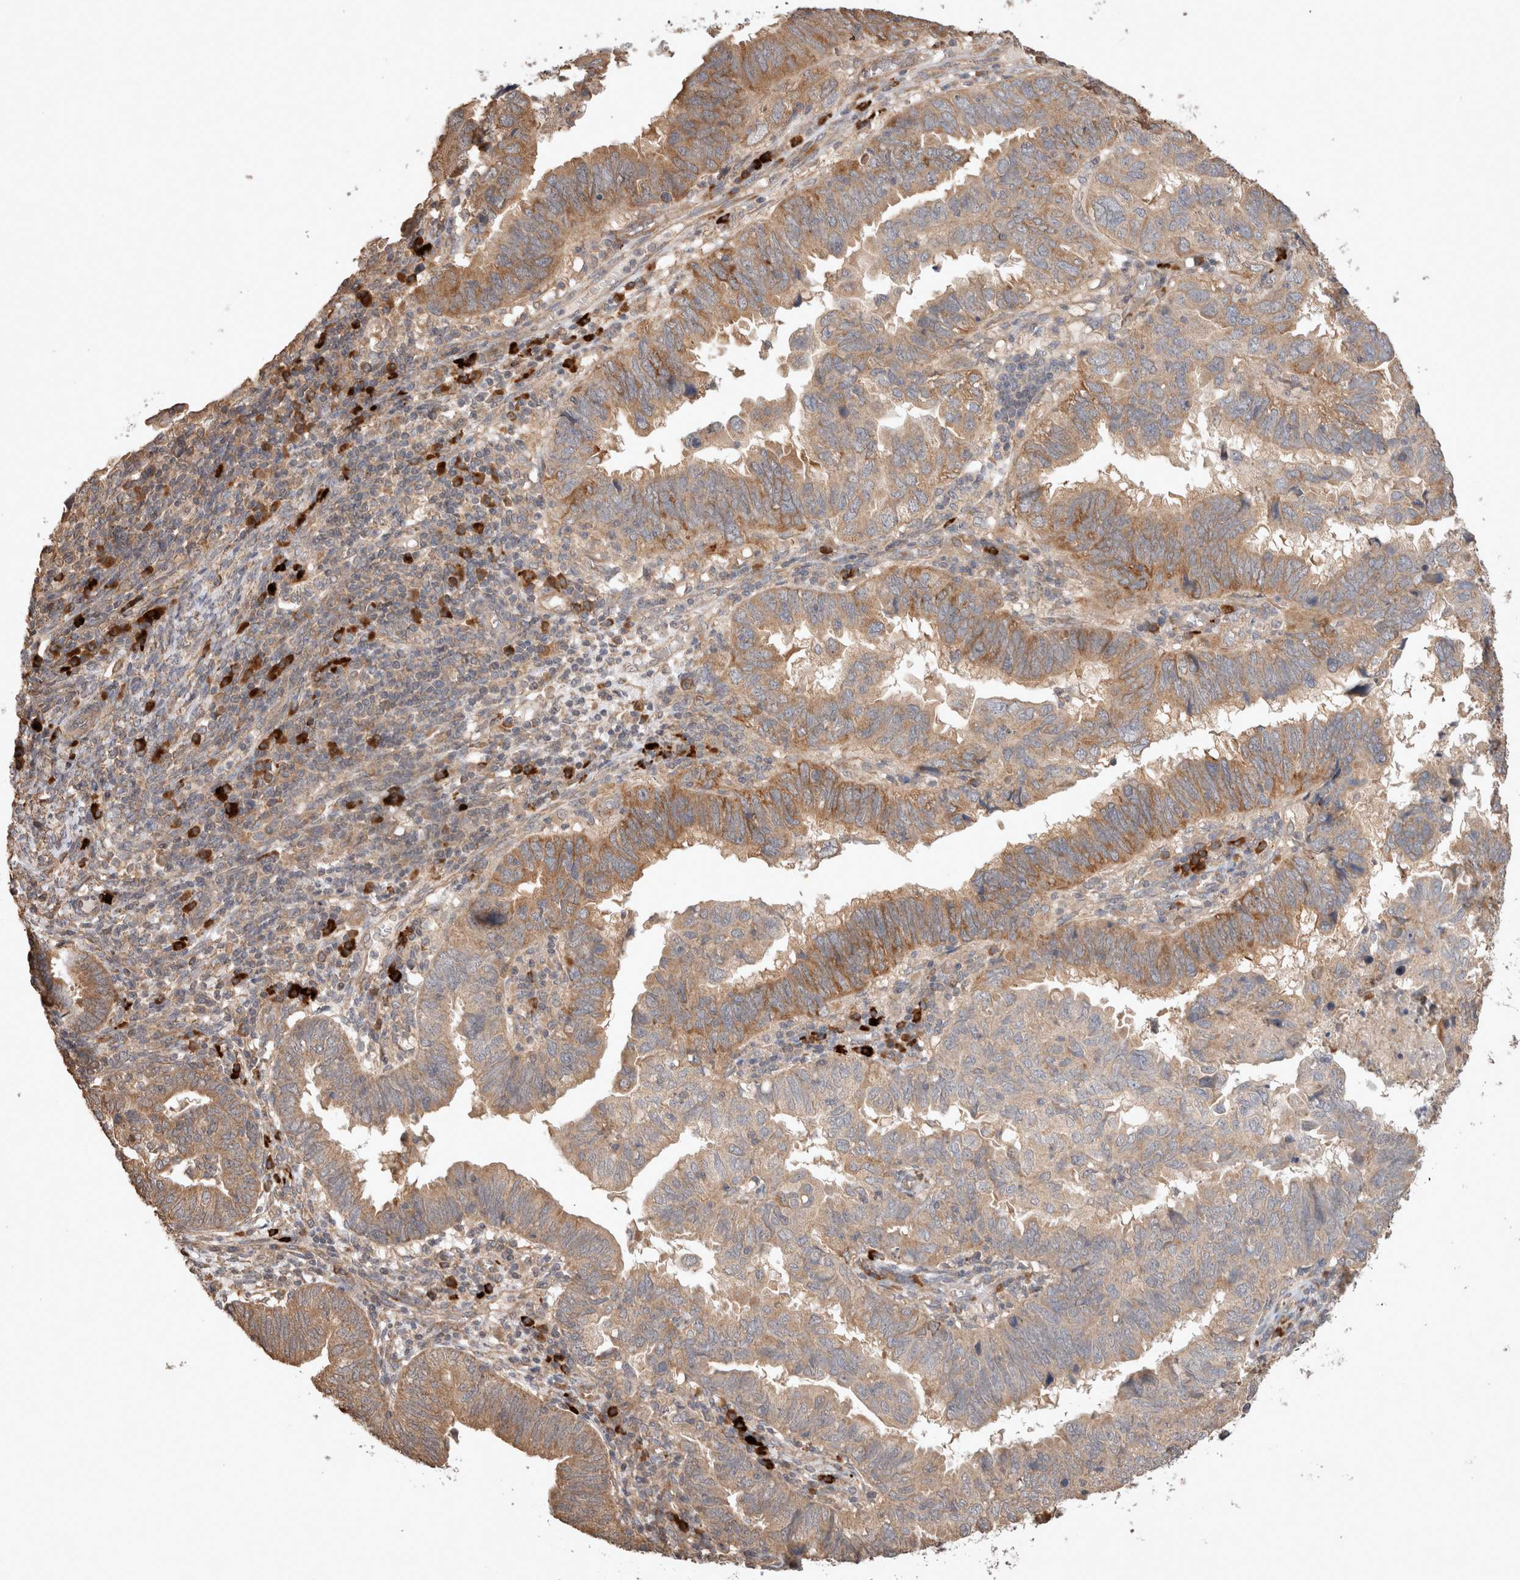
{"staining": {"intensity": "moderate", "quantity": ">75%", "location": "cytoplasmic/membranous"}, "tissue": "endometrial cancer", "cell_type": "Tumor cells", "image_type": "cancer", "snomed": [{"axis": "morphology", "description": "Adenocarcinoma, NOS"}, {"axis": "topography", "description": "Uterus"}], "caption": "Immunohistochemical staining of human endometrial cancer exhibits moderate cytoplasmic/membranous protein positivity in approximately >75% of tumor cells.", "gene": "HROB", "patient": {"sex": "female", "age": 77}}